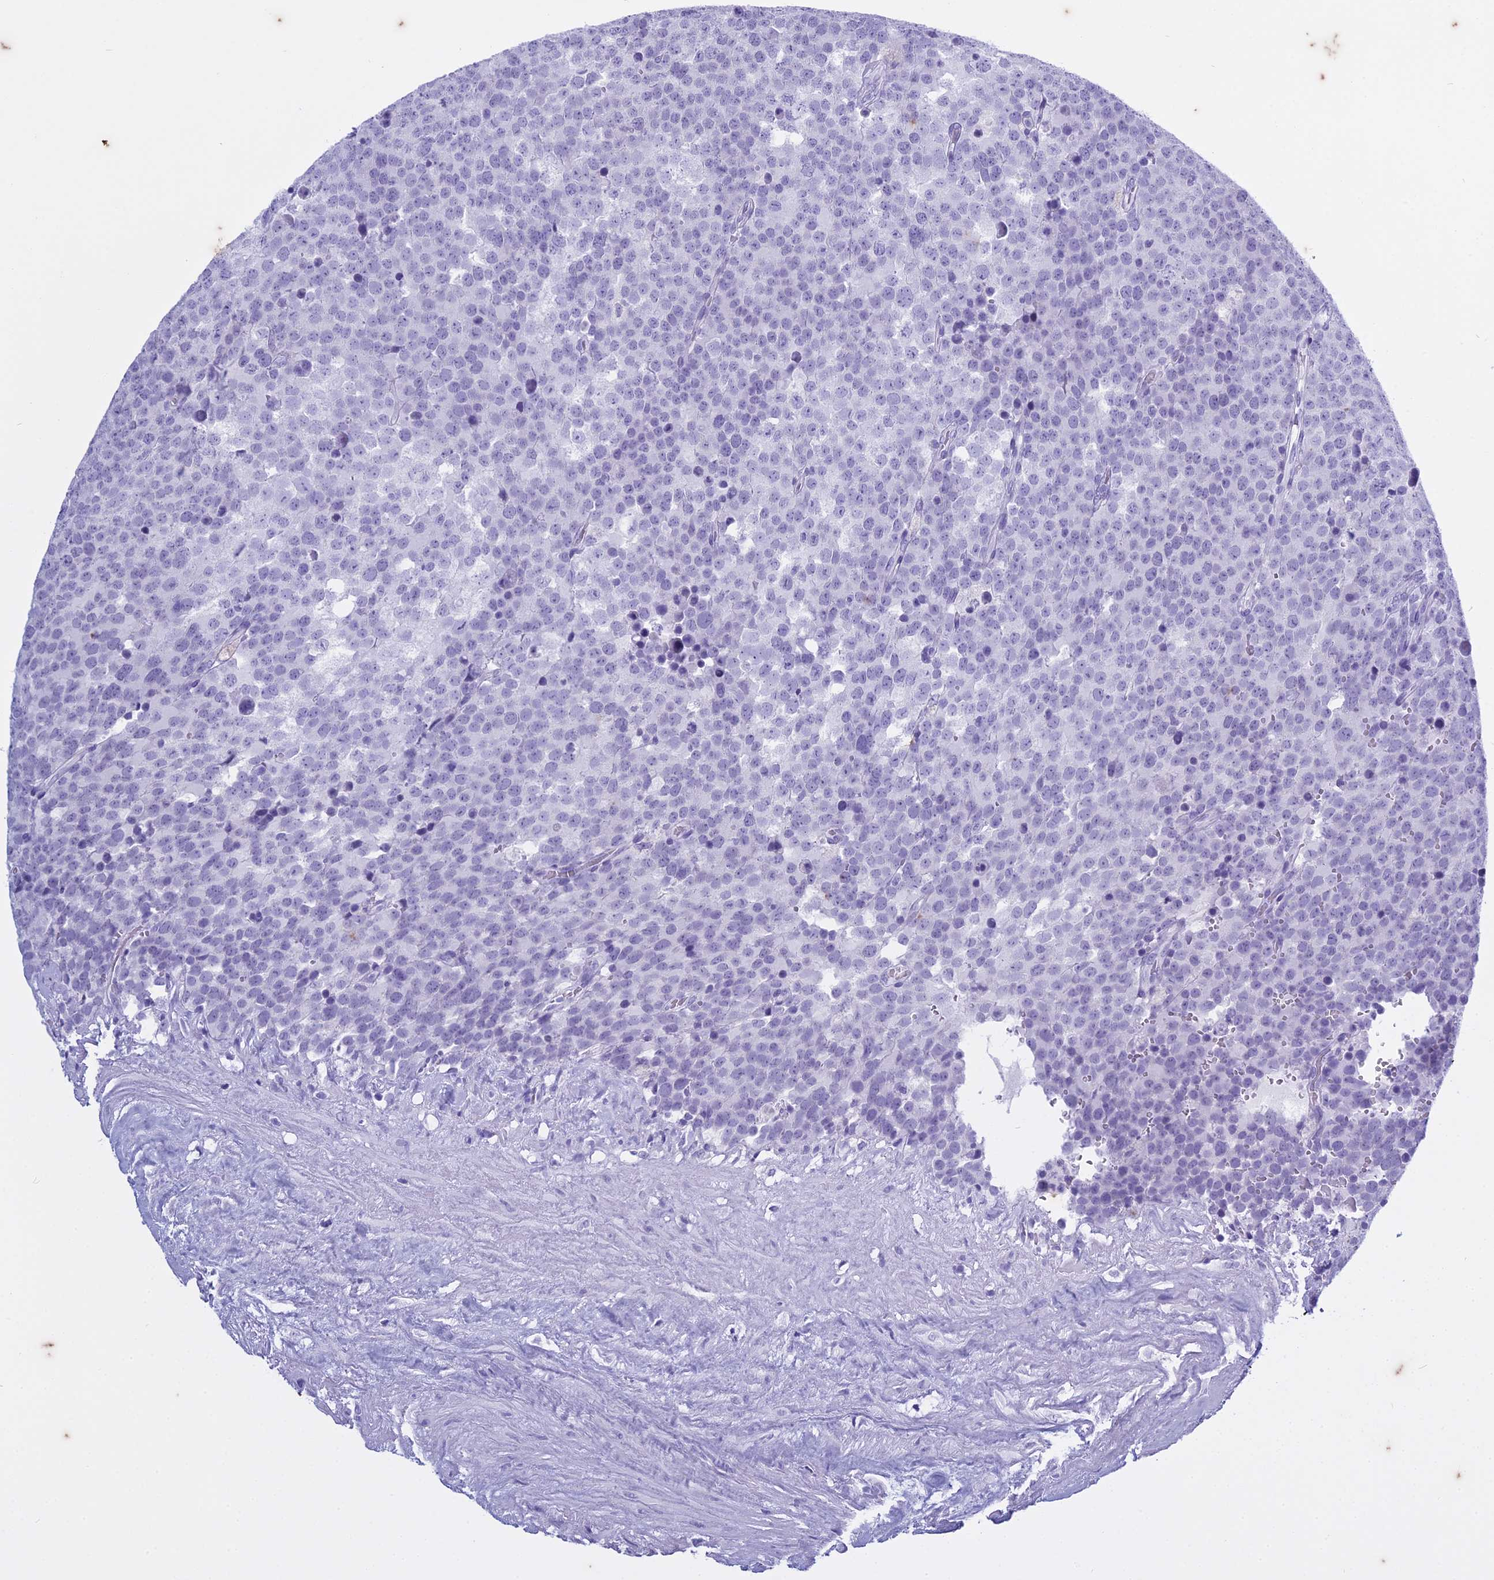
{"staining": {"intensity": "negative", "quantity": "none", "location": "none"}, "tissue": "testis cancer", "cell_type": "Tumor cells", "image_type": "cancer", "snomed": [{"axis": "morphology", "description": "Seminoma, NOS"}, {"axis": "topography", "description": "Testis"}], "caption": "A high-resolution histopathology image shows immunohistochemistry staining of testis cancer (seminoma), which demonstrates no significant expression in tumor cells.", "gene": "HMGB4", "patient": {"sex": "male", "age": 71}}